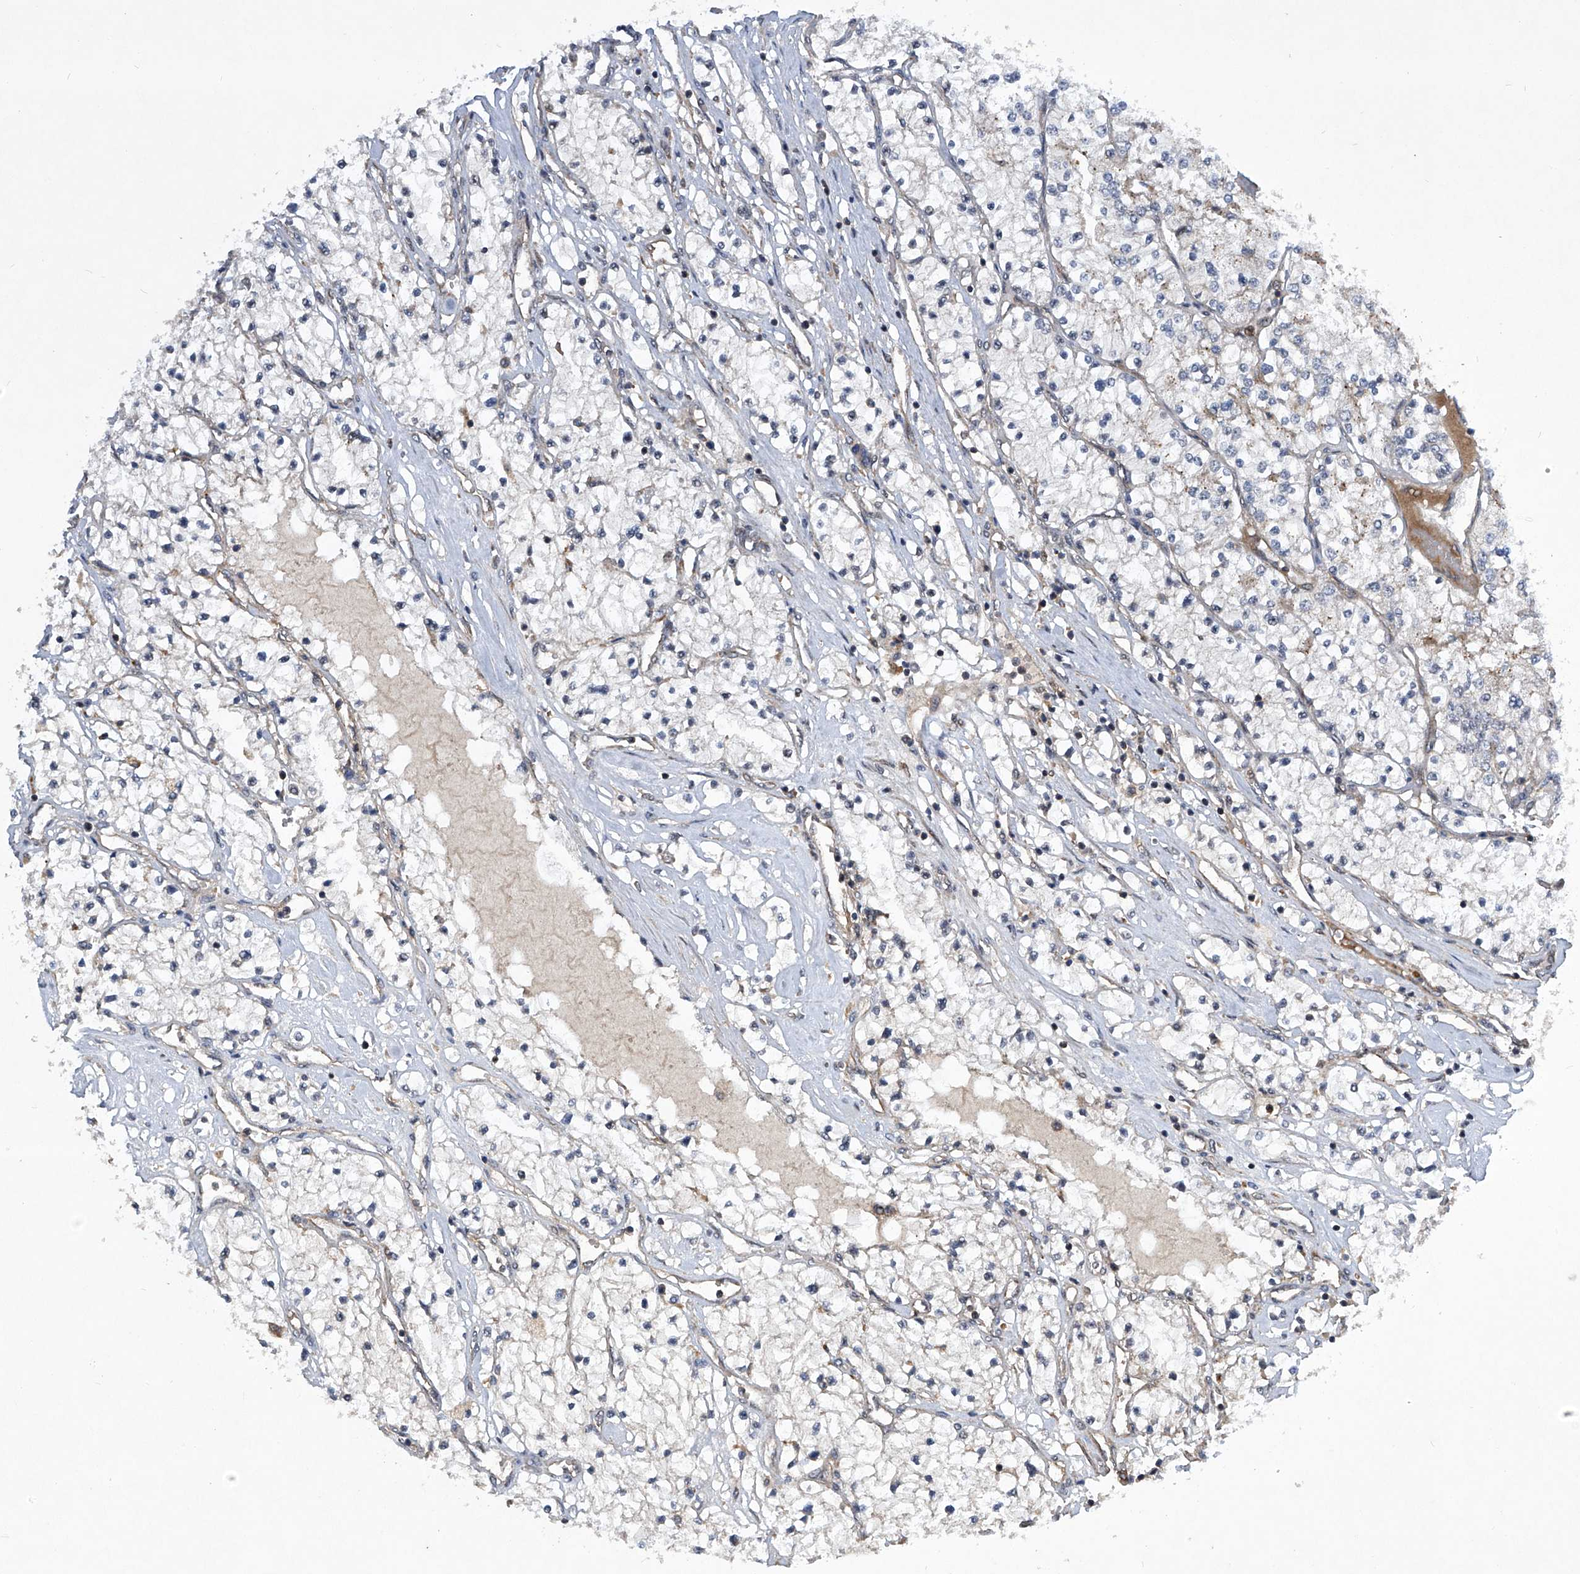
{"staining": {"intensity": "negative", "quantity": "none", "location": "none"}, "tissue": "renal cancer", "cell_type": "Tumor cells", "image_type": "cancer", "snomed": [{"axis": "morphology", "description": "Adenocarcinoma, NOS"}, {"axis": "topography", "description": "Kidney"}], "caption": "This is an immunohistochemistry image of renal cancer. There is no staining in tumor cells.", "gene": "CISH", "patient": {"sex": "male", "age": 68}}